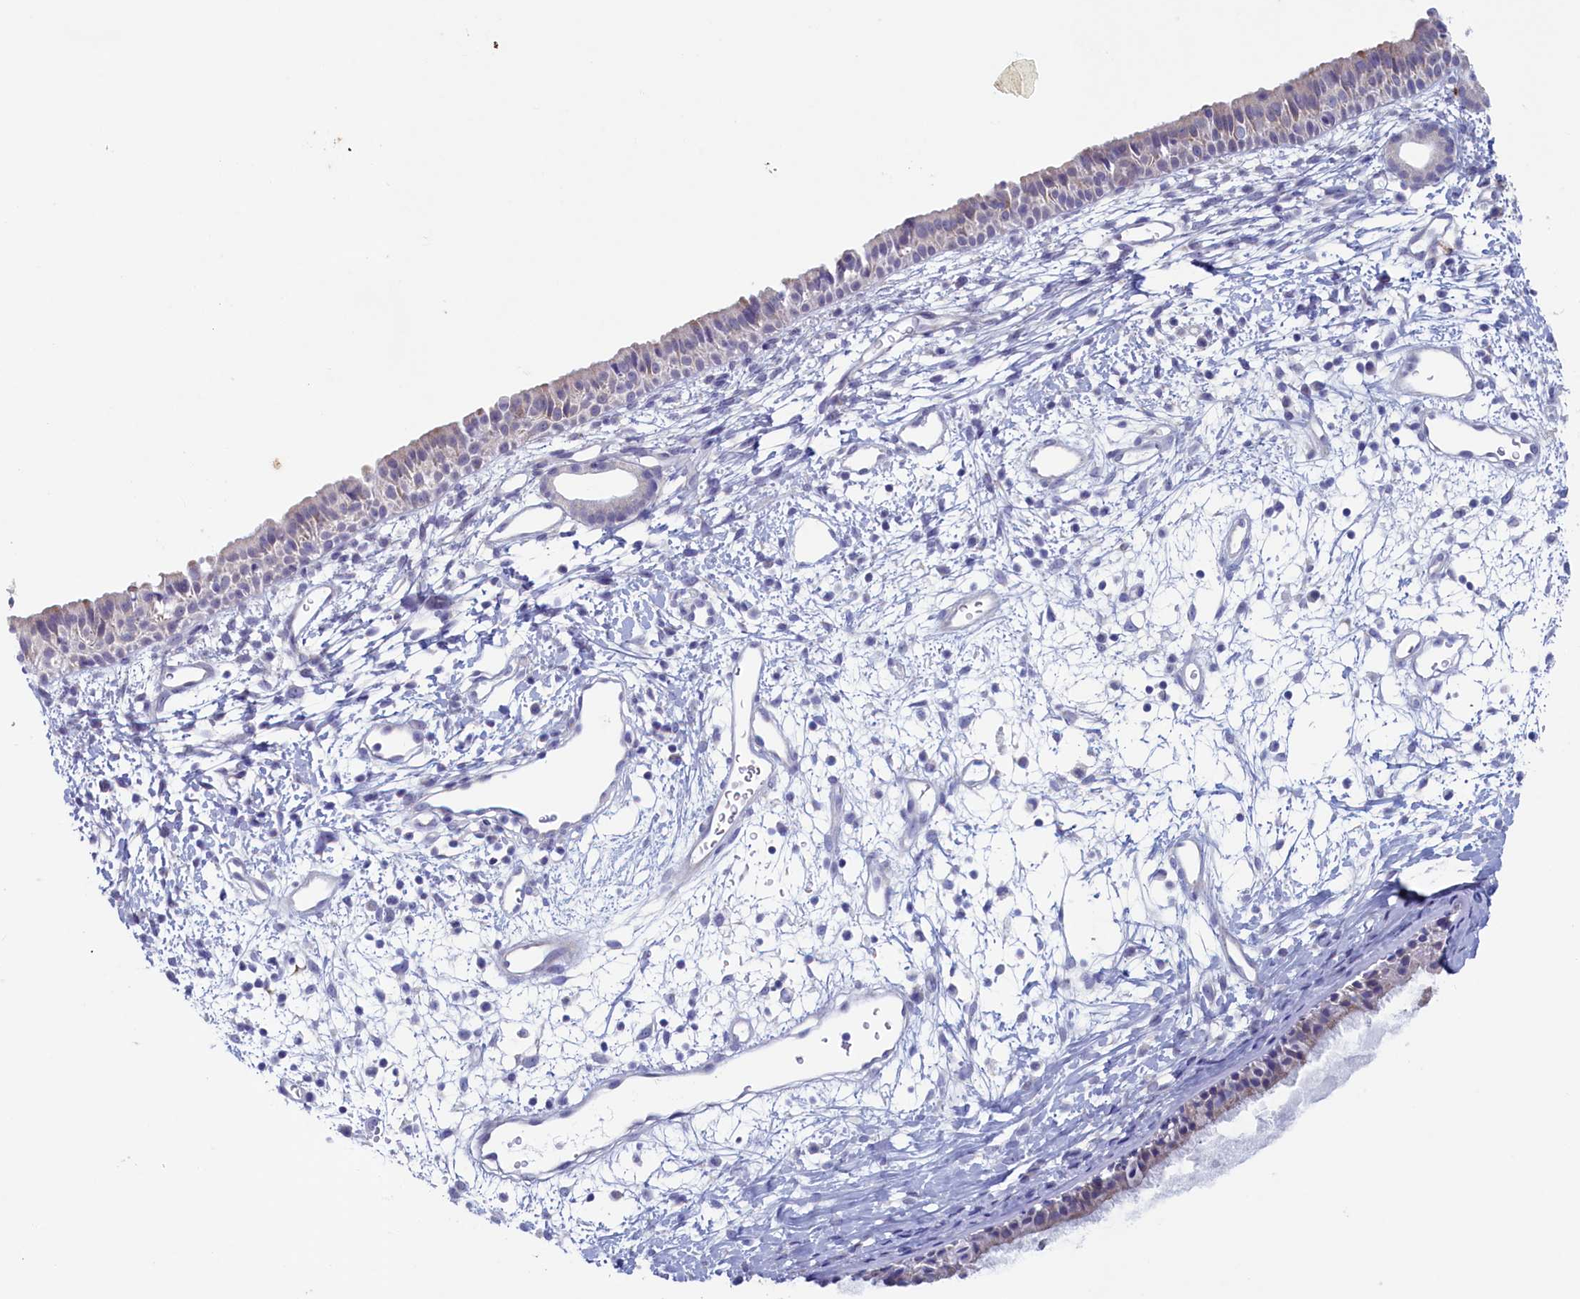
{"staining": {"intensity": "negative", "quantity": "none", "location": "none"}, "tissue": "nasopharynx", "cell_type": "Respiratory epithelial cells", "image_type": "normal", "snomed": [{"axis": "morphology", "description": "Normal tissue, NOS"}, {"axis": "topography", "description": "Nasopharynx"}], "caption": "IHC micrograph of benign nasopharynx stained for a protein (brown), which demonstrates no staining in respiratory epithelial cells.", "gene": "WDR76", "patient": {"sex": "male", "age": 22}}